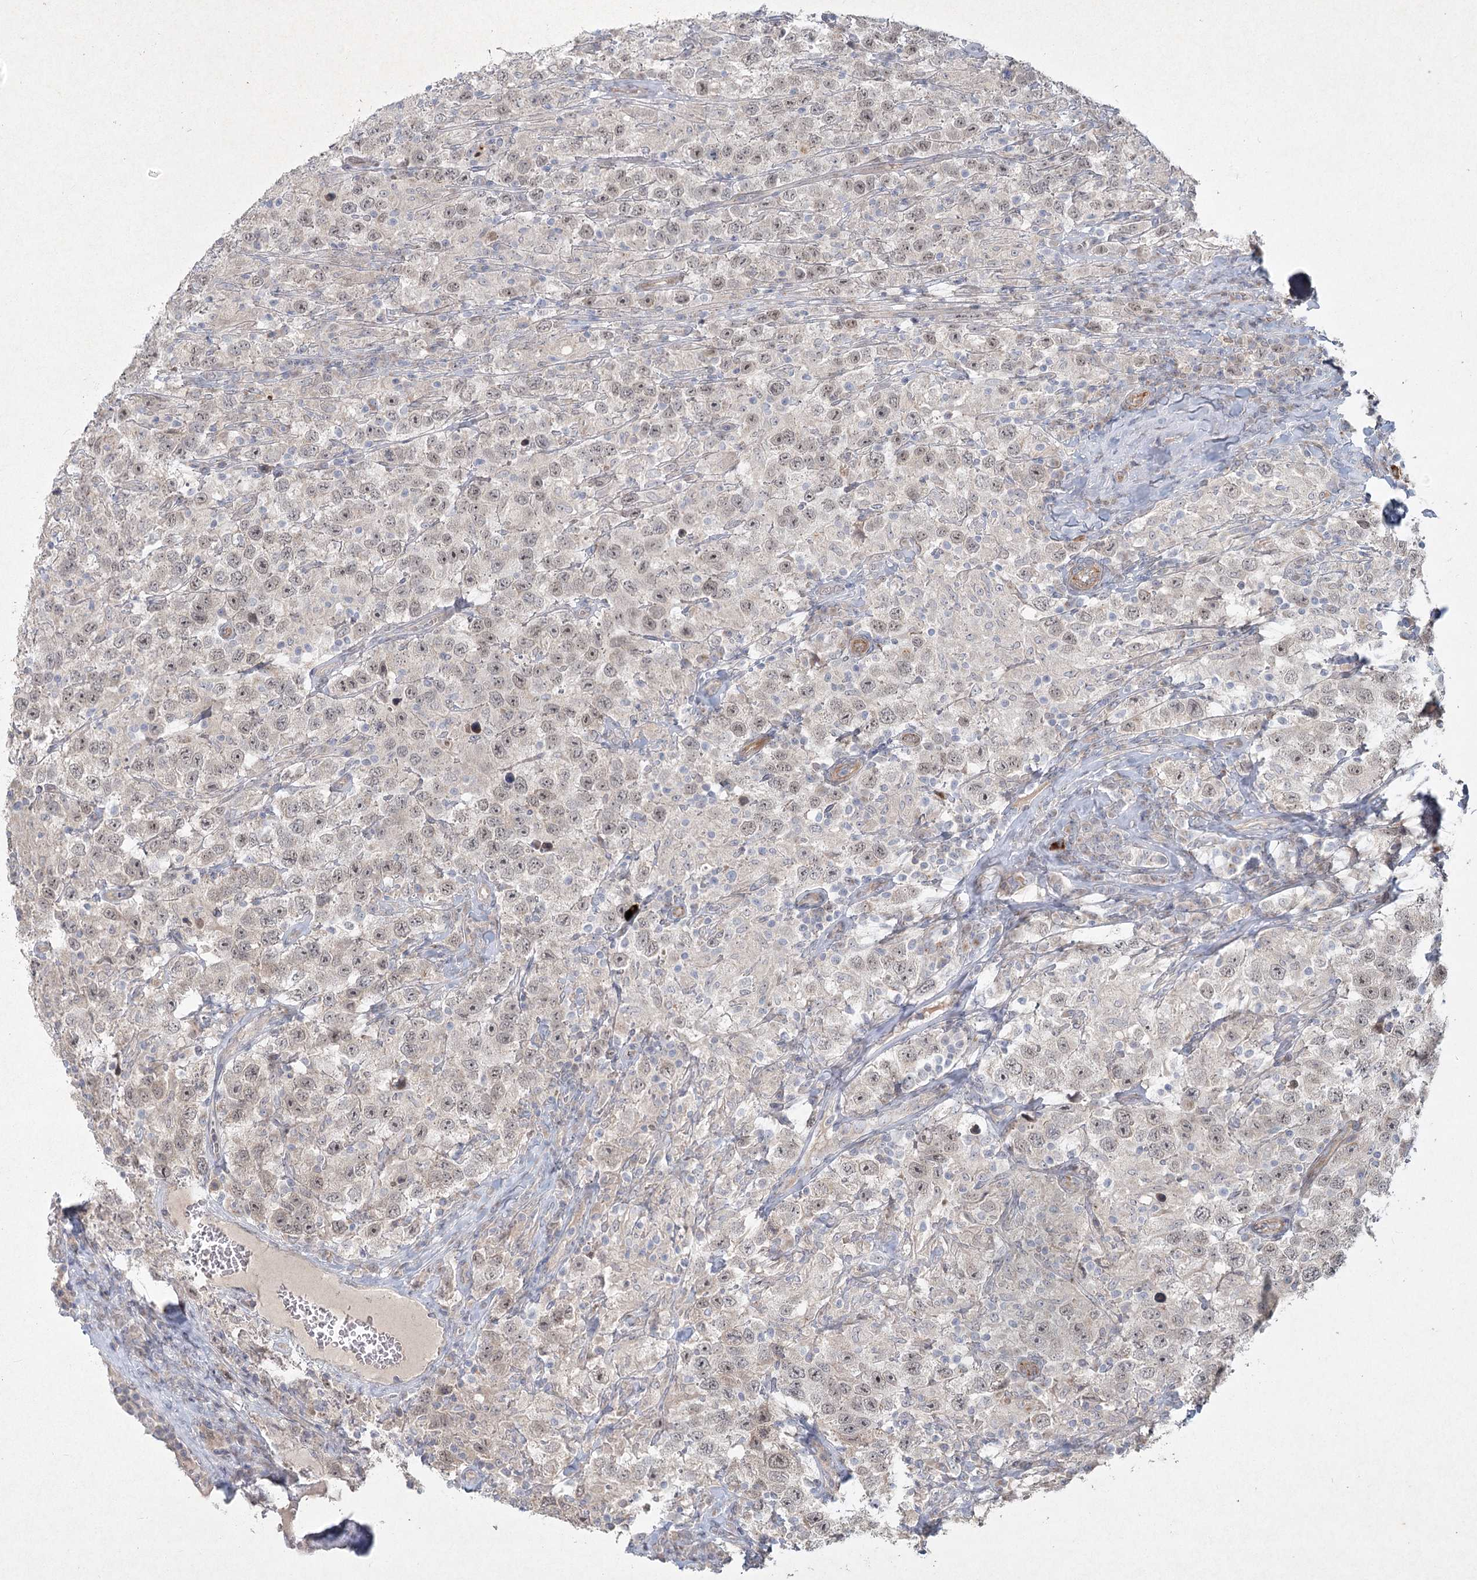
{"staining": {"intensity": "negative", "quantity": "none", "location": "none"}, "tissue": "testis cancer", "cell_type": "Tumor cells", "image_type": "cancer", "snomed": [{"axis": "morphology", "description": "Seminoma, NOS"}, {"axis": "topography", "description": "Testis"}], "caption": "A high-resolution image shows immunohistochemistry (IHC) staining of testis seminoma, which reveals no significant staining in tumor cells.", "gene": "LRP2BP", "patient": {"sex": "male", "age": 41}}